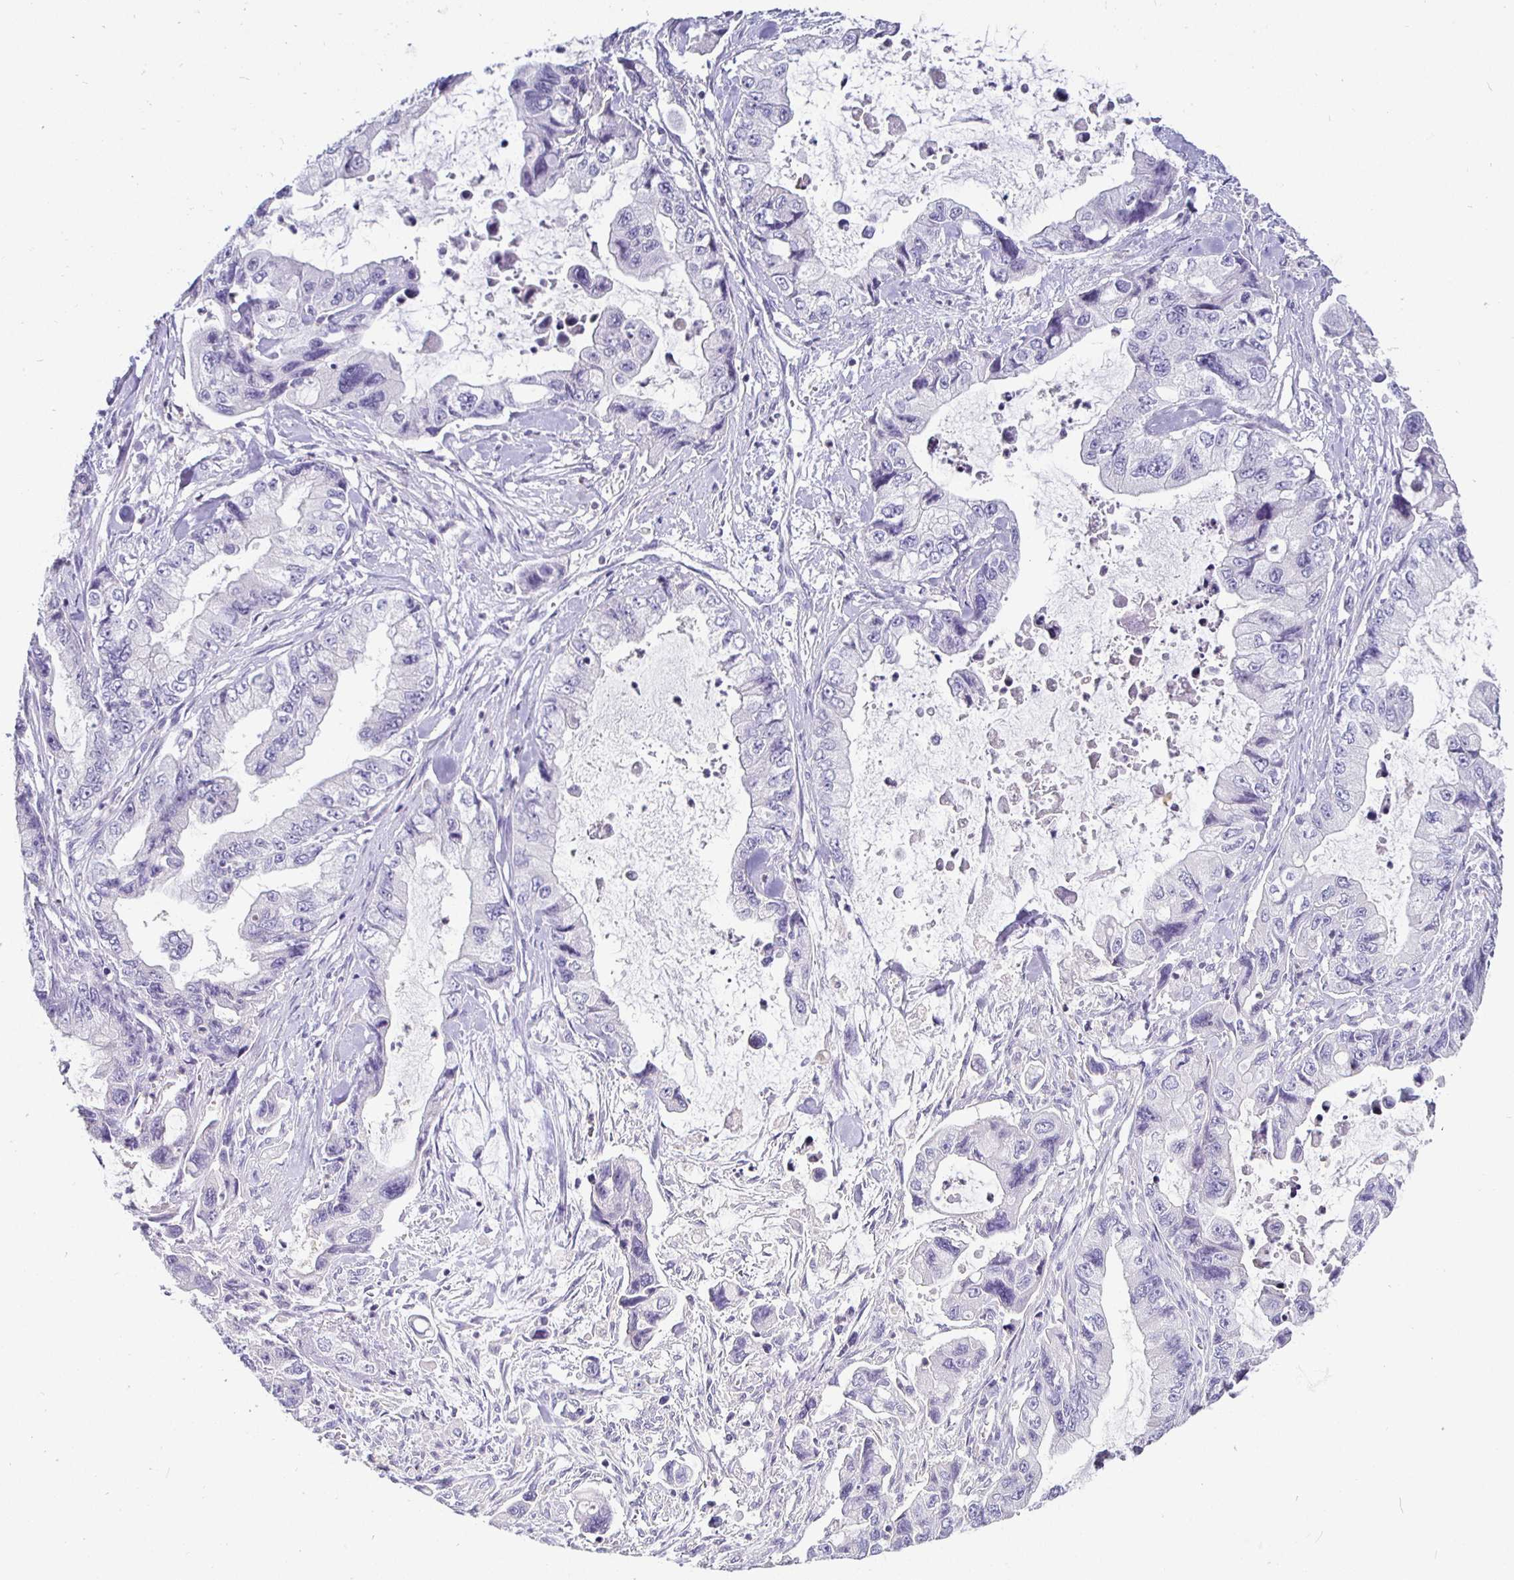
{"staining": {"intensity": "negative", "quantity": "none", "location": "none"}, "tissue": "stomach cancer", "cell_type": "Tumor cells", "image_type": "cancer", "snomed": [{"axis": "morphology", "description": "Adenocarcinoma, NOS"}, {"axis": "topography", "description": "Pancreas"}, {"axis": "topography", "description": "Stomach, upper"}, {"axis": "topography", "description": "Stomach"}], "caption": "High power microscopy histopathology image of an immunohistochemistry (IHC) histopathology image of stomach adenocarcinoma, revealing no significant positivity in tumor cells.", "gene": "SIRPA", "patient": {"sex": "male", "age": 77}}